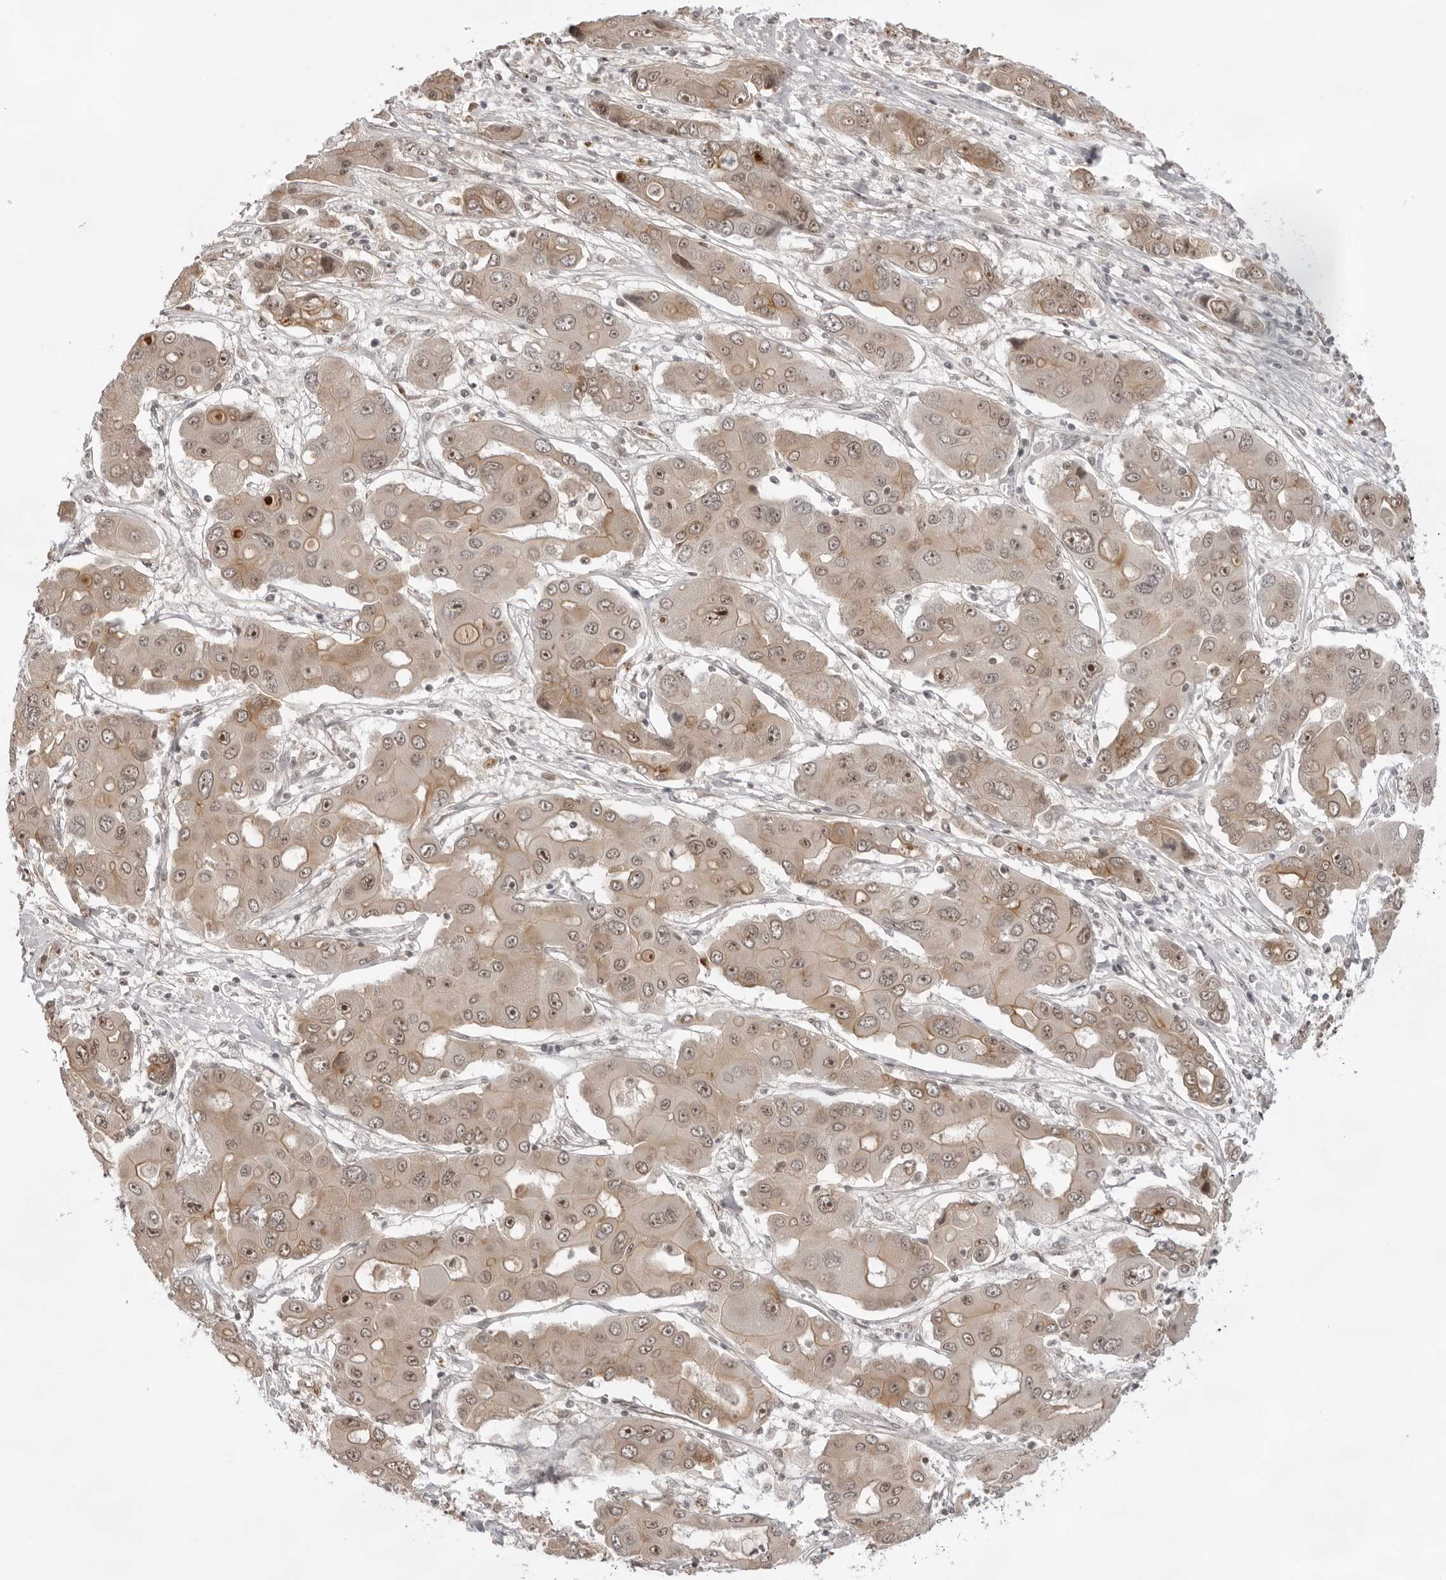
{"staining": {"intensity": "moderate", "quantity": ">75%", "location": "cytoplasmic/membranous,nuclear"}, "tissue": "liver cancer", "cell_type": "Tumor cells", "image_type": "cancer", "snomed": [{"axis": "morphology", "description": "Cholangiocarcinoma"}, {"axis": "topography", "description": "Liver"}], "caption": "Liver cholangiocarcinoma stained for a protein (brown) exhibits moderate cytoplasmic/membranous and nuclear positive staining in approximately >75% of tumor cells.", "gene": "EXOSC10", "patient": {"sex": "male", "age": 67}}